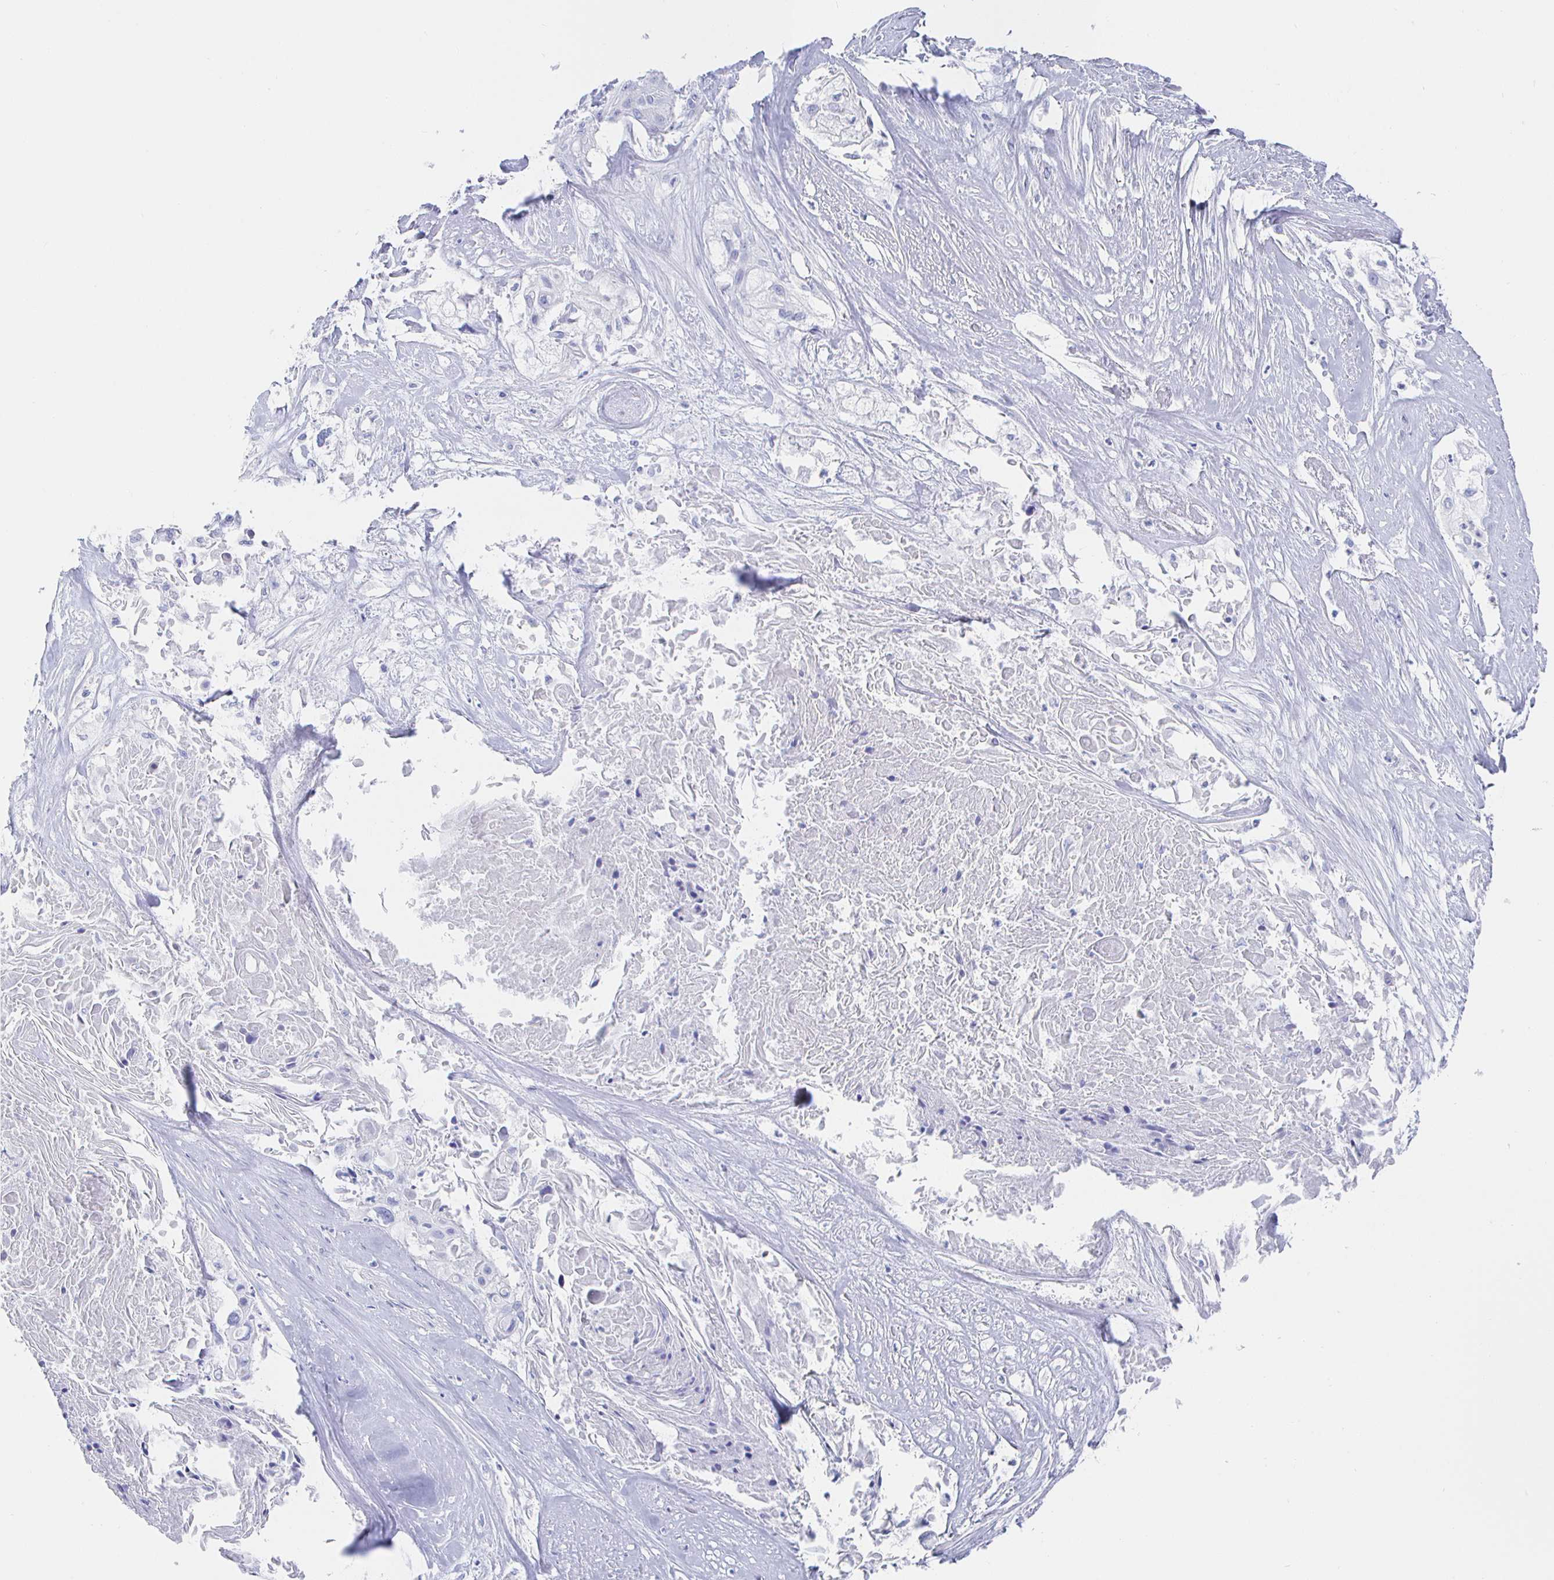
{"staining": {"intensity": "negative", "quantity": "none", "location": "none"}, "tissue": "cervical cancer", "cell_type": "Tumor cells", "image_type": "cancer", "snomed": [{"axis": "morphology", "description": "Squamous cell carcinoma, NOS"}, {"axis": "topography", "description": "Cervix"}], "caption": "Immunohistochemical staining of squamous cell carcinoma (cervical) exhibits no significant positivity in tumor cells. (DAB immunohistochemistry visualized using brightfield microscopy, high magnification).", "gene": "CLCA1", "patient": {"sex": "female", "age": 49}}